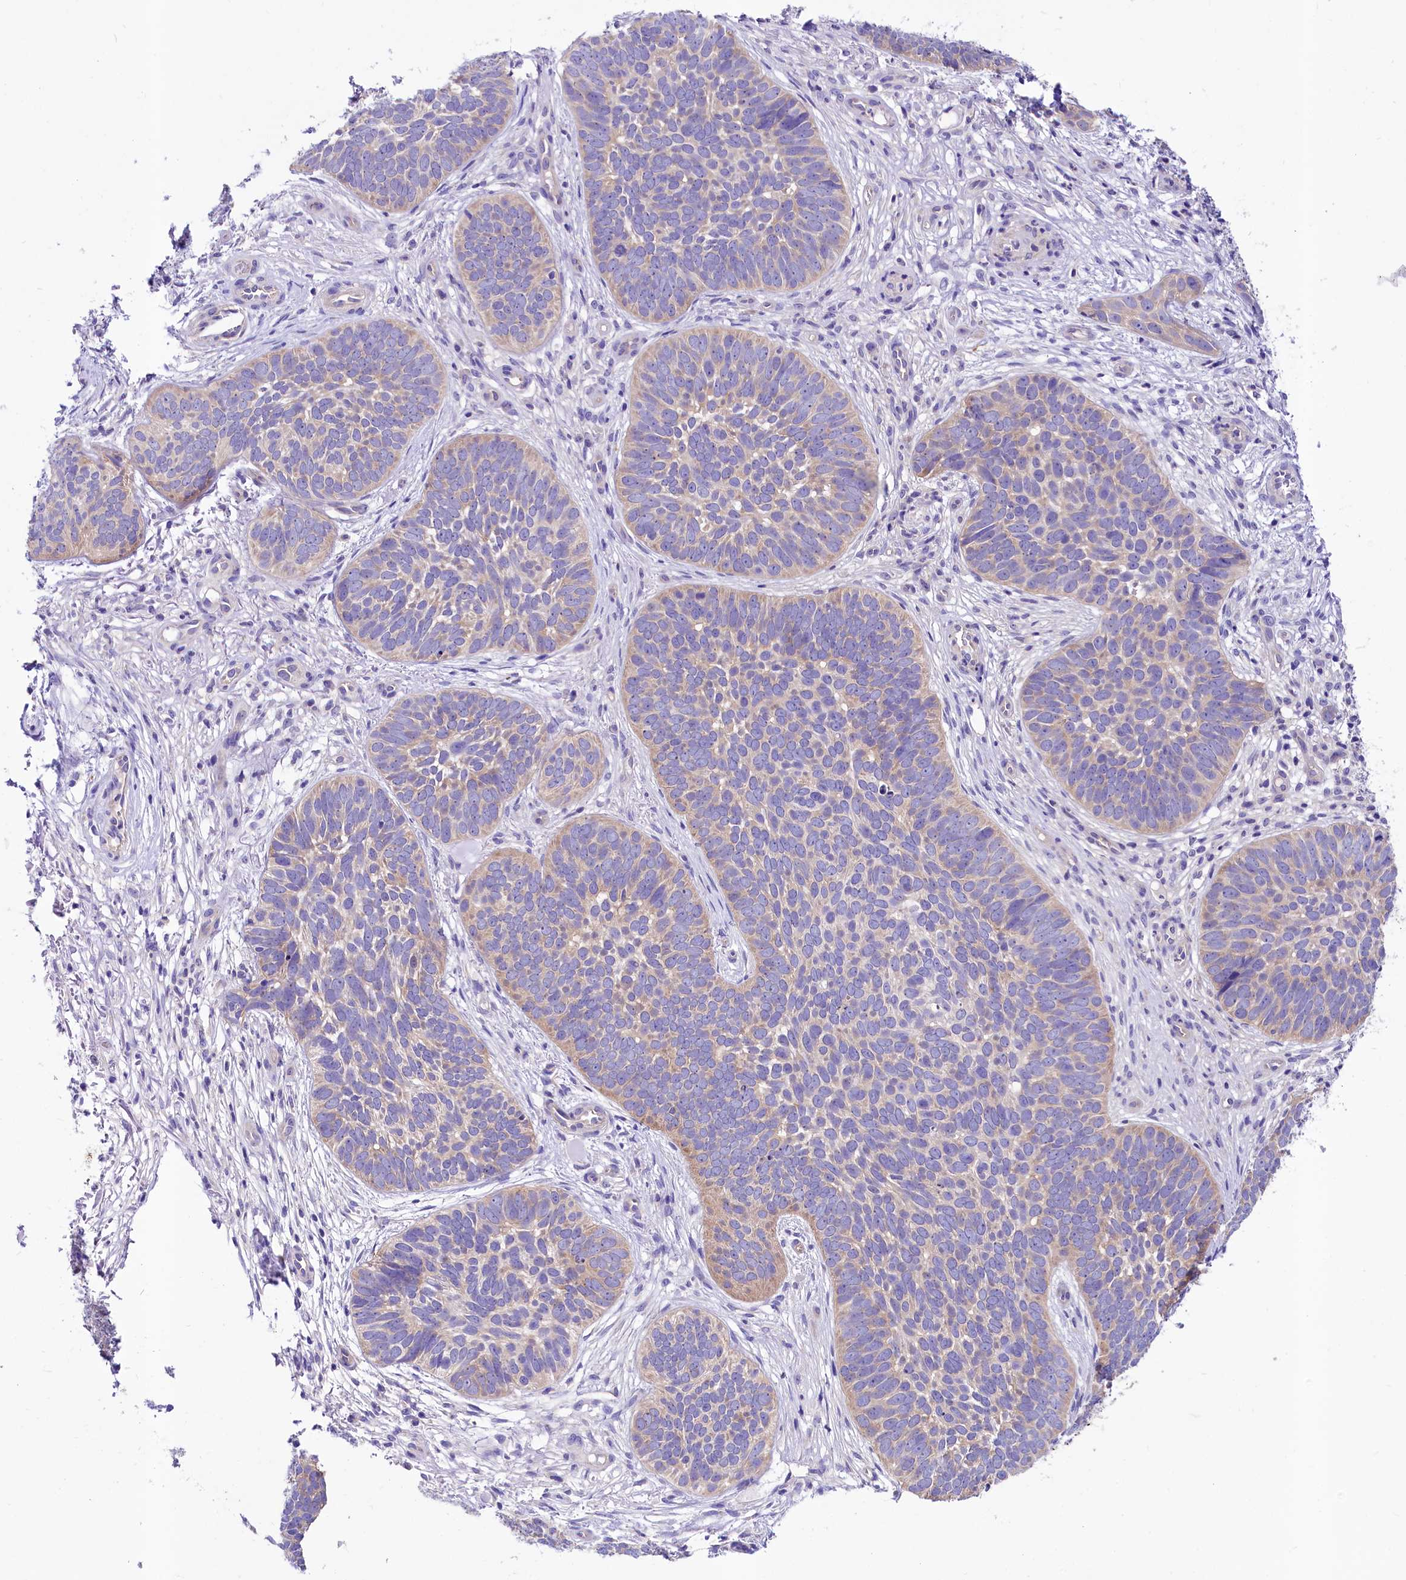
{"staining": {"intensity": "negative", "quantity": "none", "location": "none"}, "tissue": "skin cancer", "cell_type": "Tumor cells", "image_type": "cancer", "snomed": [{"axis": "morphology", "description": "Basal cell carcinoma"}, {"axis": "topography", "description": "Skin"}], "caption": "Tumor cells show no significant expression in skin basal cell carcinoma.", "gene": "ABHD5", "patient": {"sex": "male", "age": 89}}